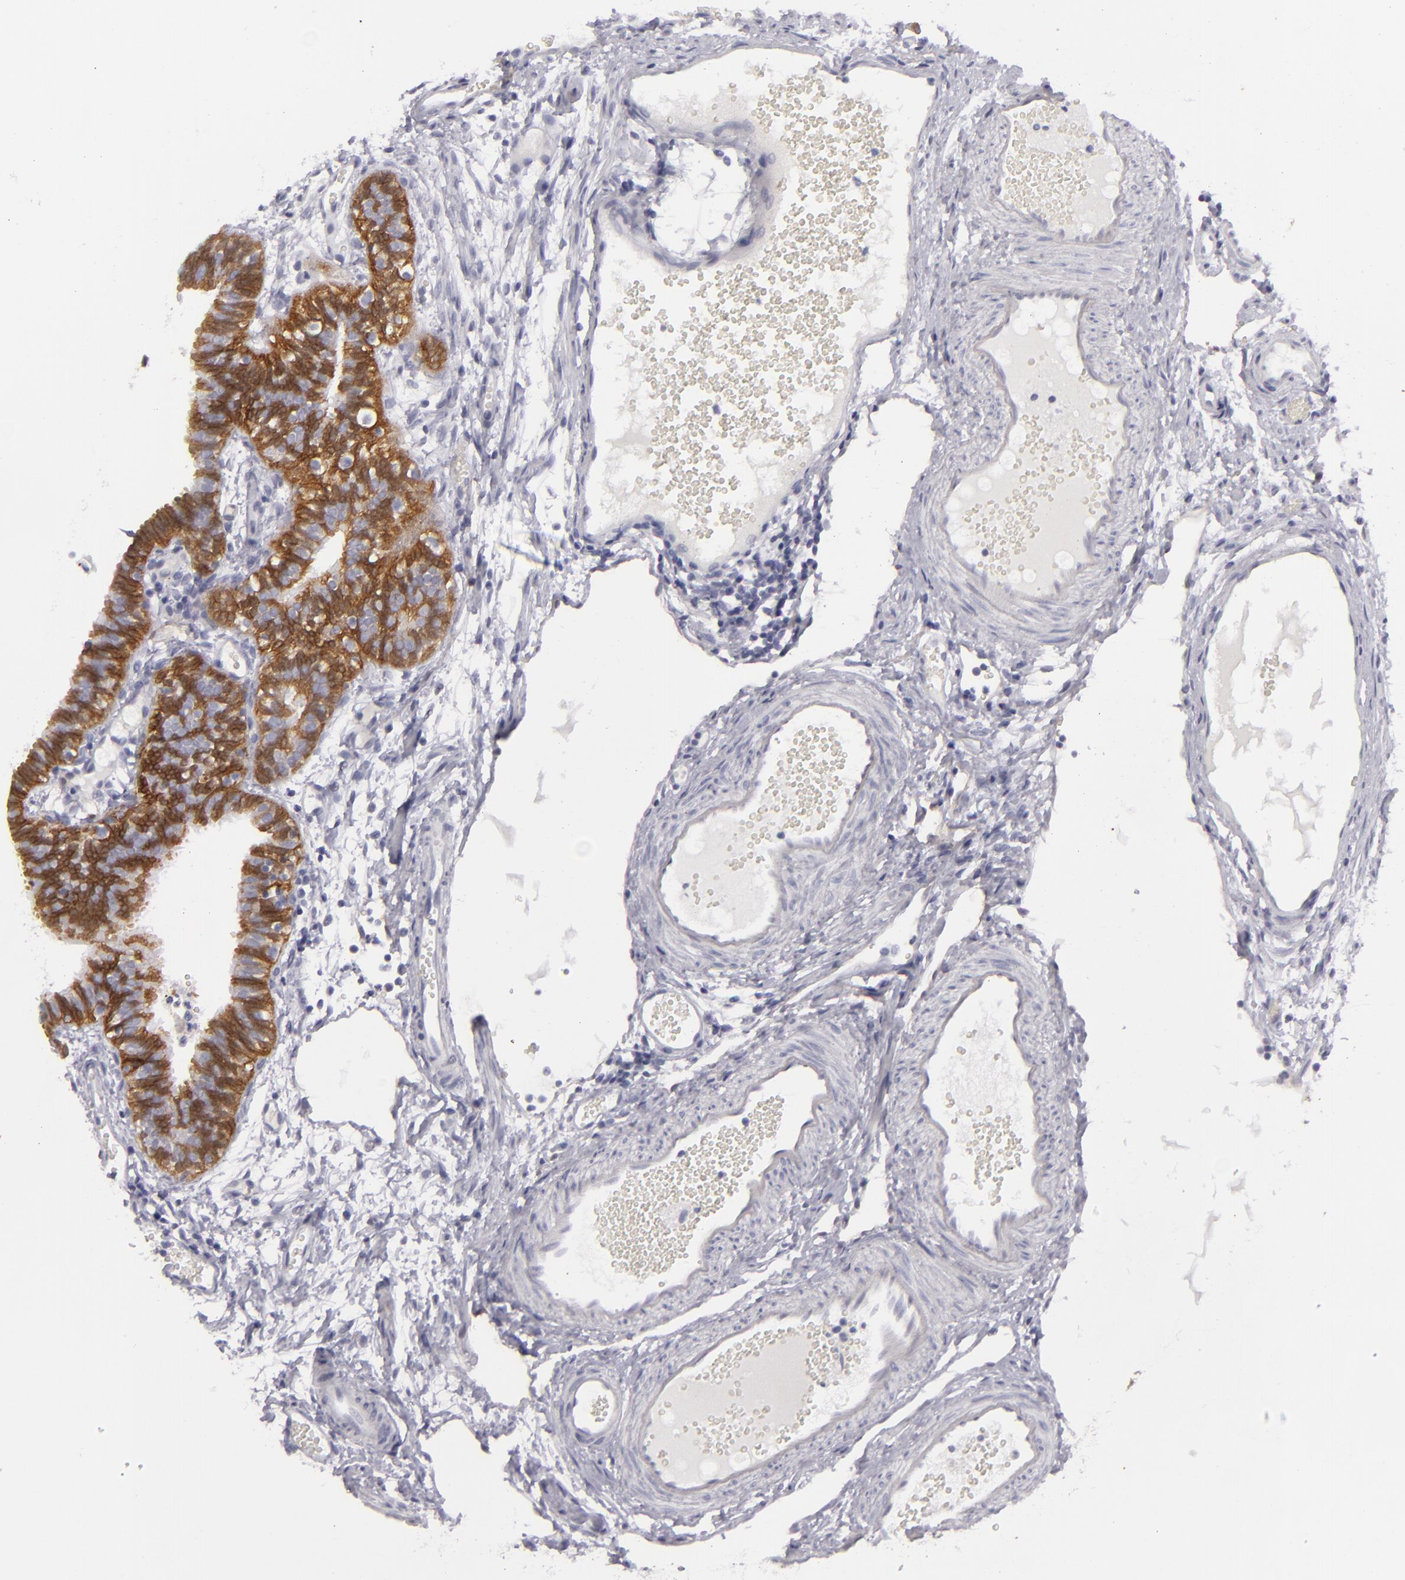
{"staining": {"intensity": "strong", "quantity": ">75%", "location": "cytoplasmic/membranous"}, "tissue": "fallopian tube", "cell_type": "Glandular cells", "image_type": "normal", "snomed": [{"axis": "morphology", "description": "Normal tissue, NOS"}, {"axis": "topography", "description": "Fallopian tube"}], "caption": "Protein staining of unremarkable fallopian tube reveals strong cytoplasmic/membranous staining in approximately >75% of glandular cells.", "gene": "JUP", "patient": {"sex": "female", "age": 29}}